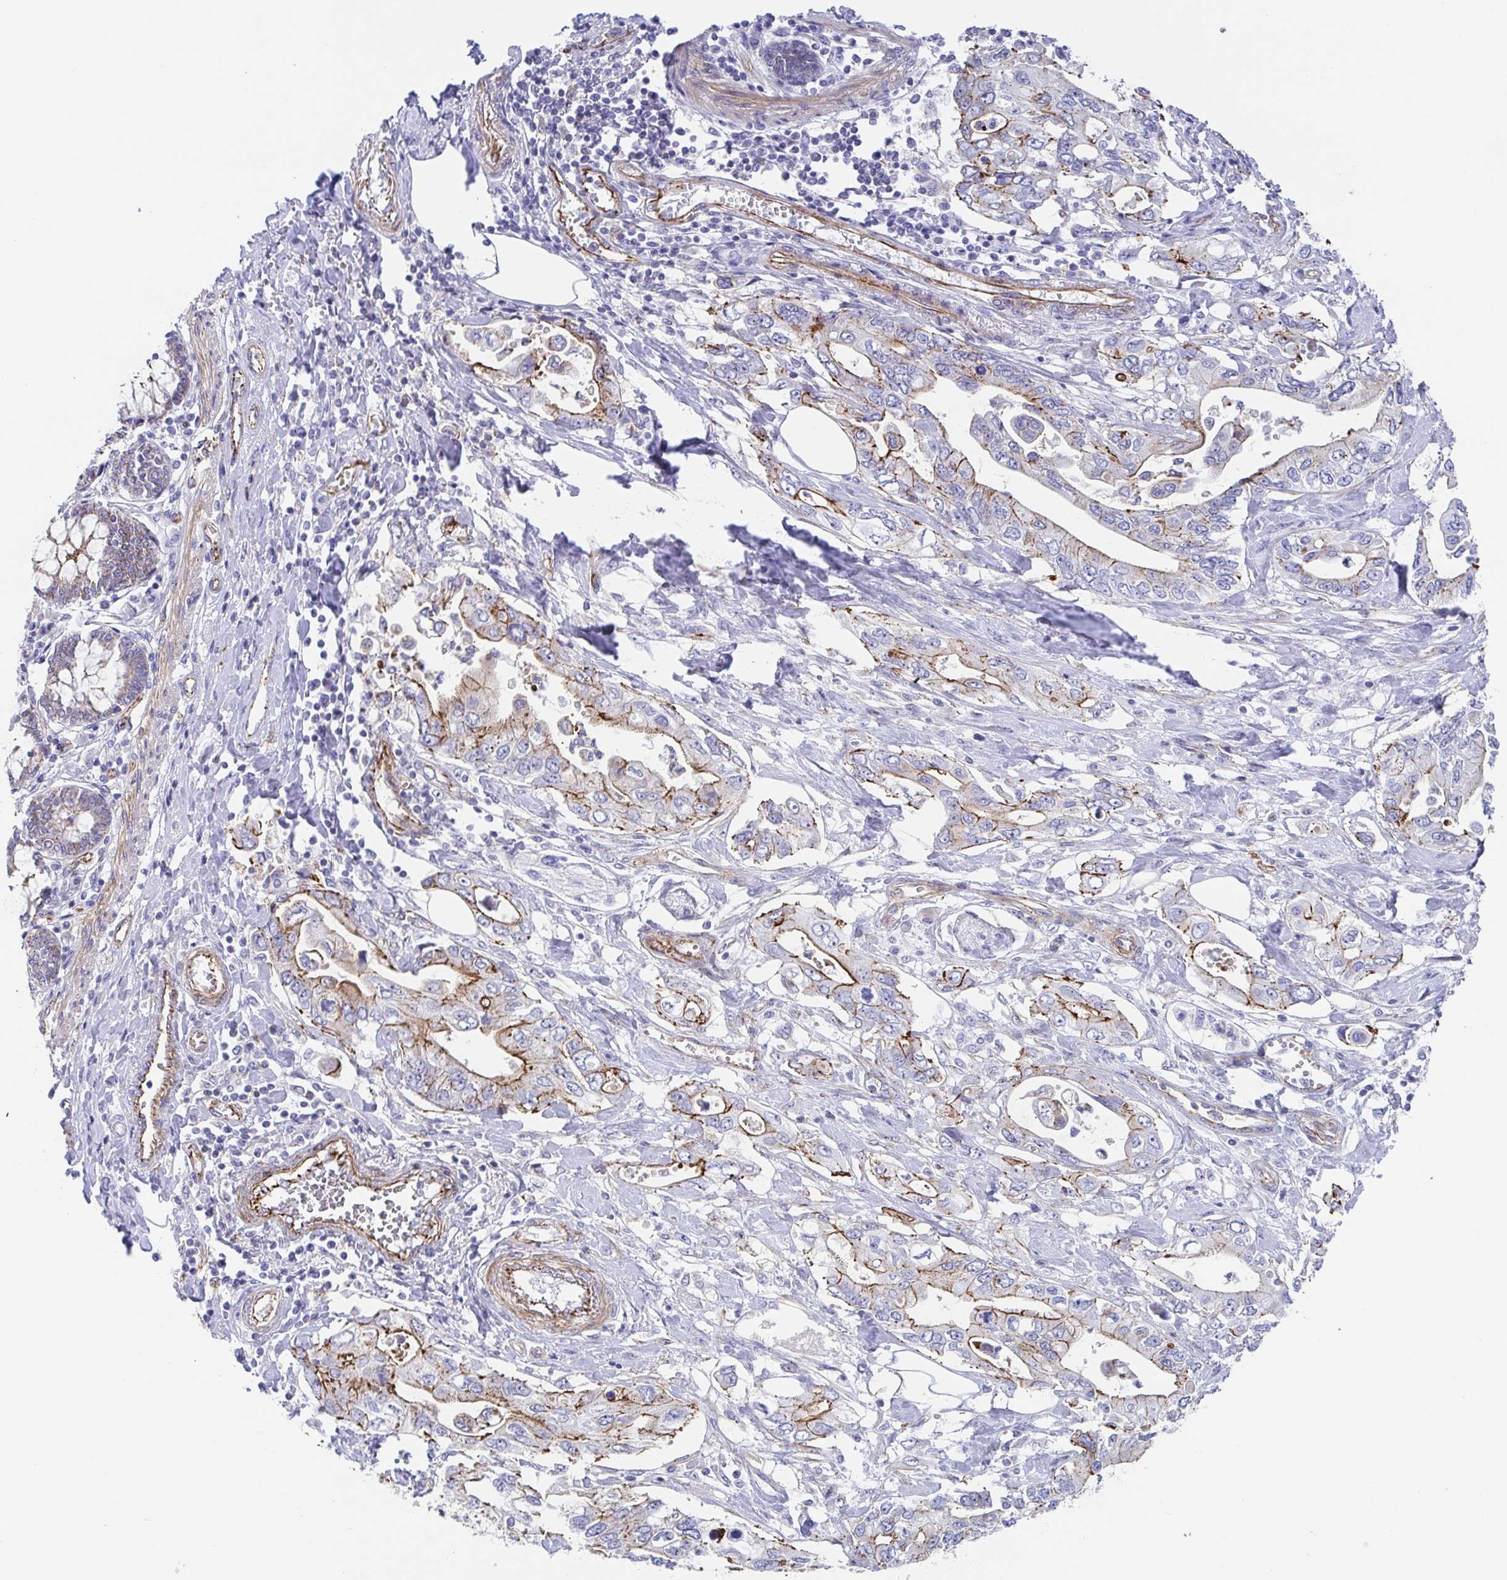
{"staining": {"intensity": "moderate", "quantity": "25%-75%", "location": "cytoplasmic/membranous"}, "tissue": "pancreatic cancer", "cell_type": "Tumor cells", "image_type": "cancer", "snomed": [{"axis": "morphology", "description": "Adenocarcinoma, NOS"}, {"axis": "topography", "description": "Pancreas"}], "caption": "Human pancreatic adenocarcinoma stained with a protein marker exhibits moderate staining in tumor cells.", "gene": "TRAM2", "patient": {"sex": "female", "age": 63}}